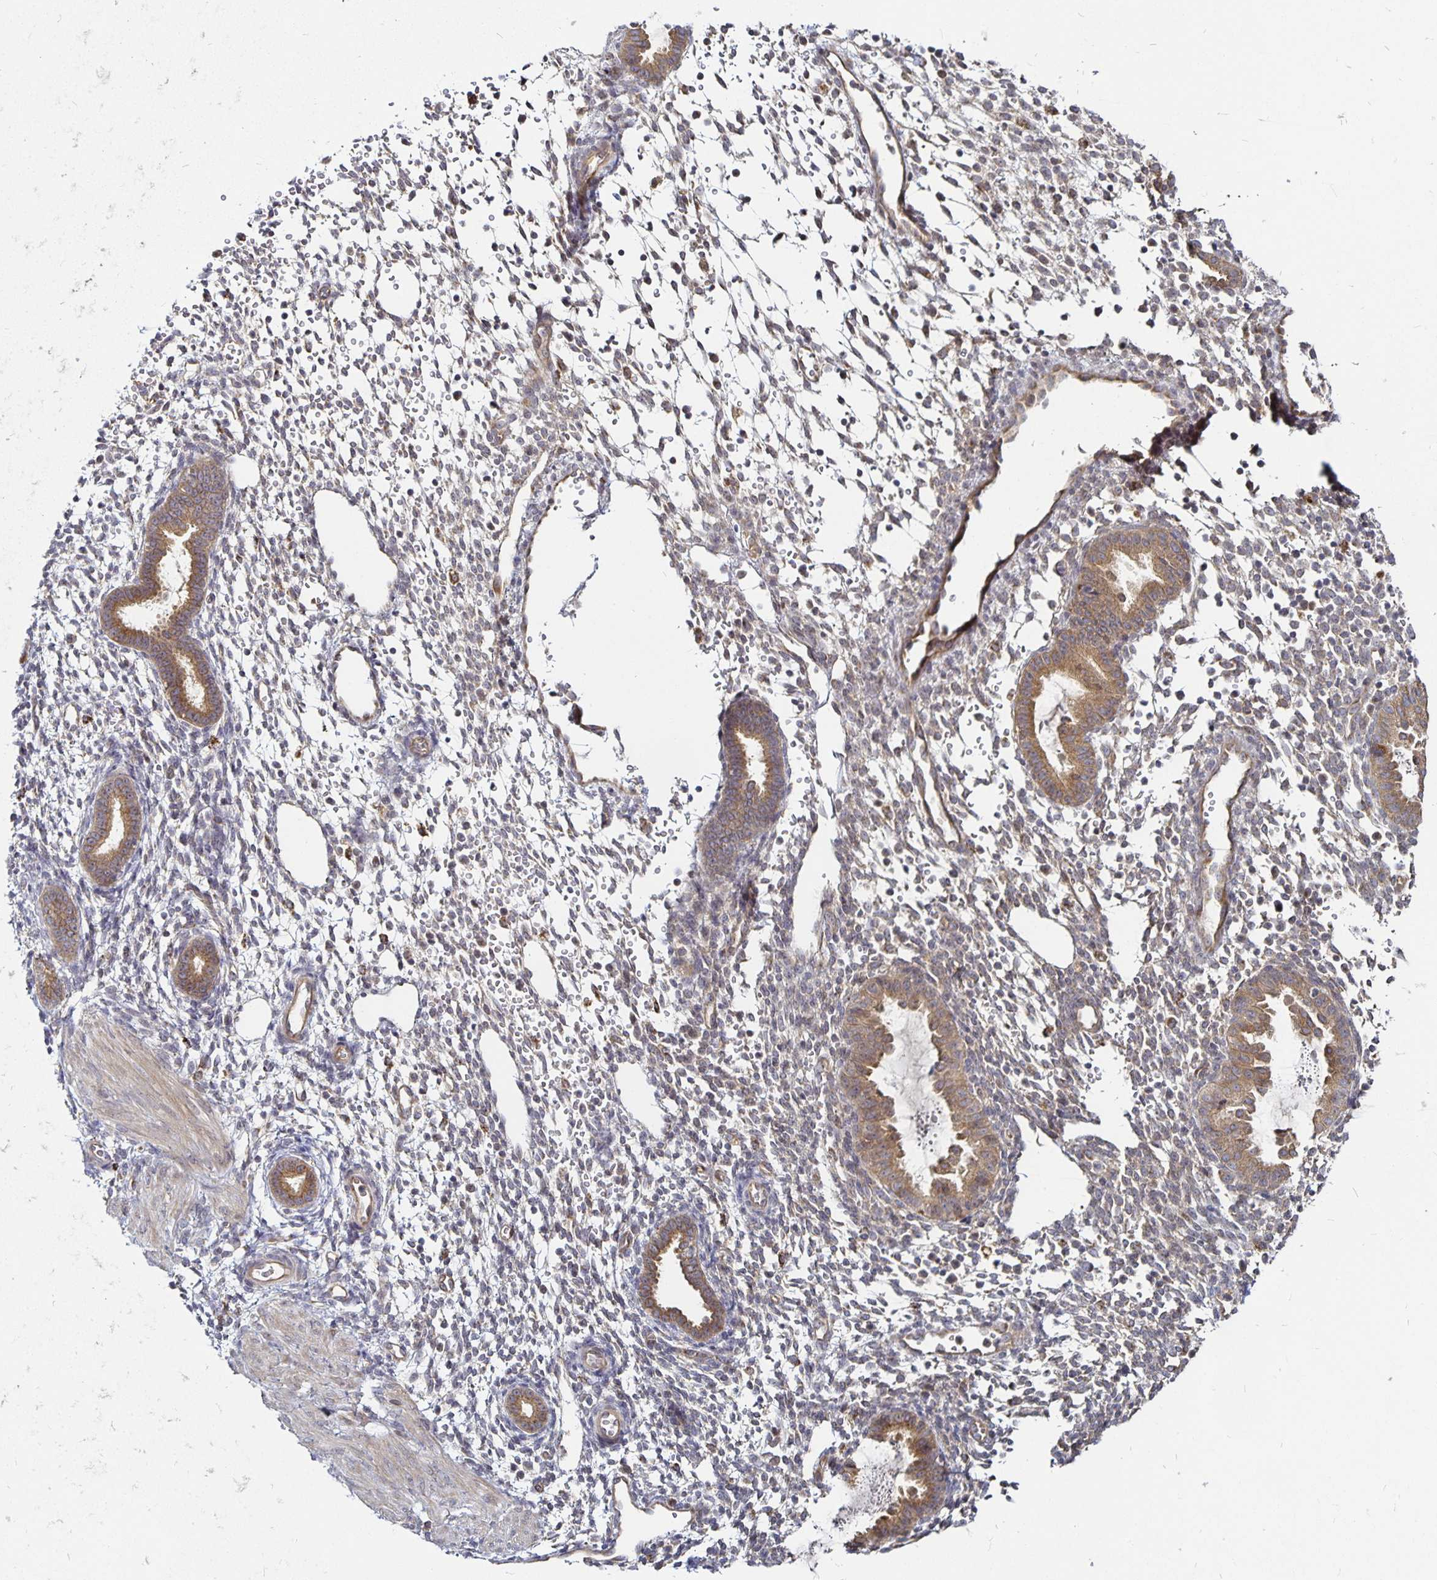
{"staining": {"intensity": "weak", "quantity": "<25%", "location": "cytoplasmic/membranous"}, "tissue": "endometrium", "cell_type": "Cells in endometrial stroma", "image_type": "normal", "snomed": [{"axis": "morphology", "description": "Normal tissue, NOS"}, {"axis": "topography", "description": "Endometrium"}], "caption": "Image shows no significant protein expression in cells in endometrial stroma of benign endometrium. (DAB (3,3'-diaminobenzidine) IHC with hematoxylin counter stain).", "gene": "CYP27A1", "patient": {"sex": "female", "age": 36}}